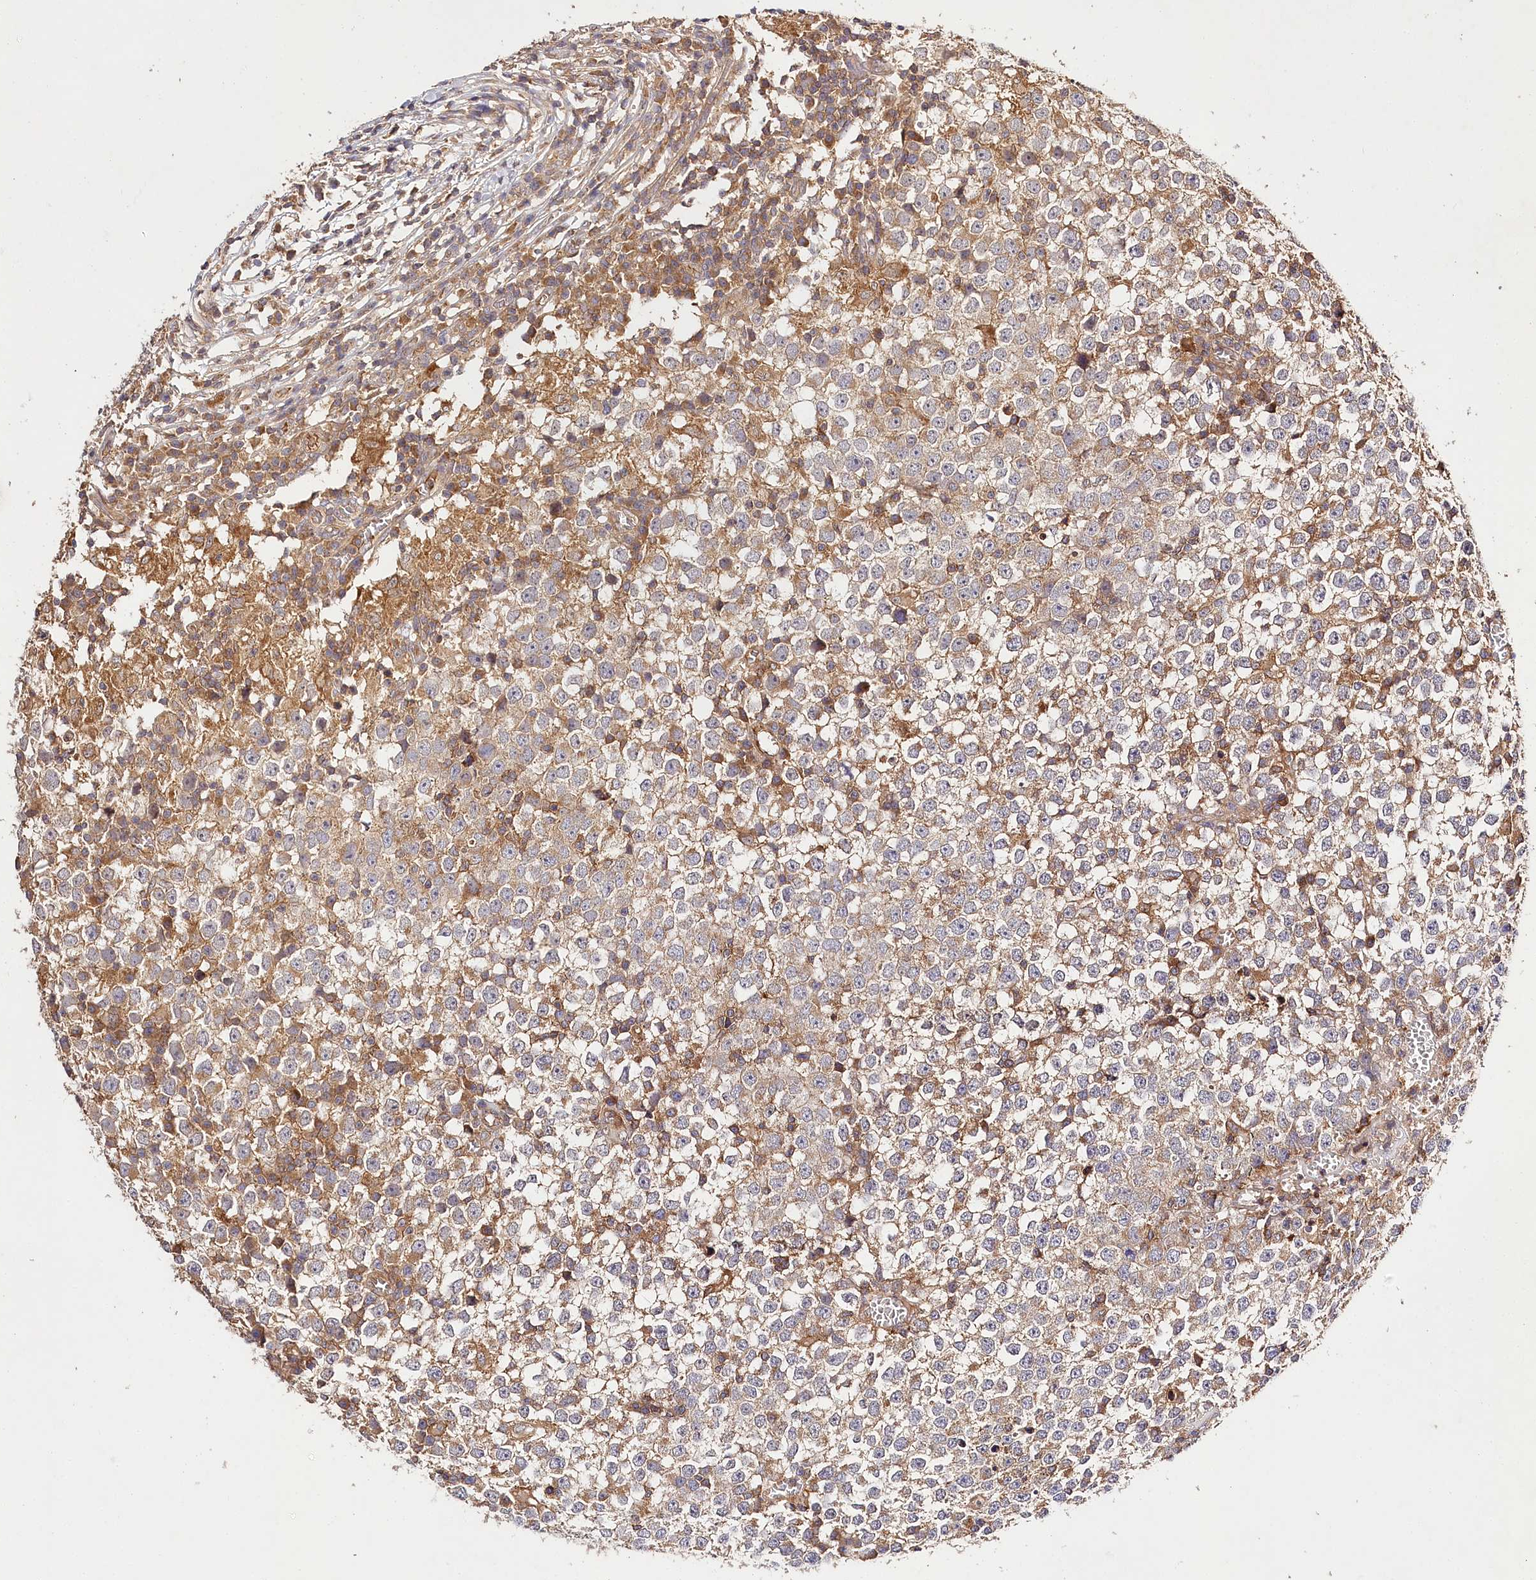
{"staining": {"intensity": "moderate", "quantity": ">75%", "location": "cytoplasmic/membranous"}, "tissue": "testis cancer", "cell_type": "Tumor cells", "image_type": "cancer", "snomed": [{"axis": "morphology", "description": "Seminoma, NOS"}, {"axis": "topography", "description": "Testis"}], "caption": "Immunohistochemistry (IHC) (DAB) staining of seminoma (testis) shows moderate cytoplasmic/membranous protein positivity in approximately >75% of tumor cells.", "gene": "LSS", "patient": {"sex": "male", "age": 65}}